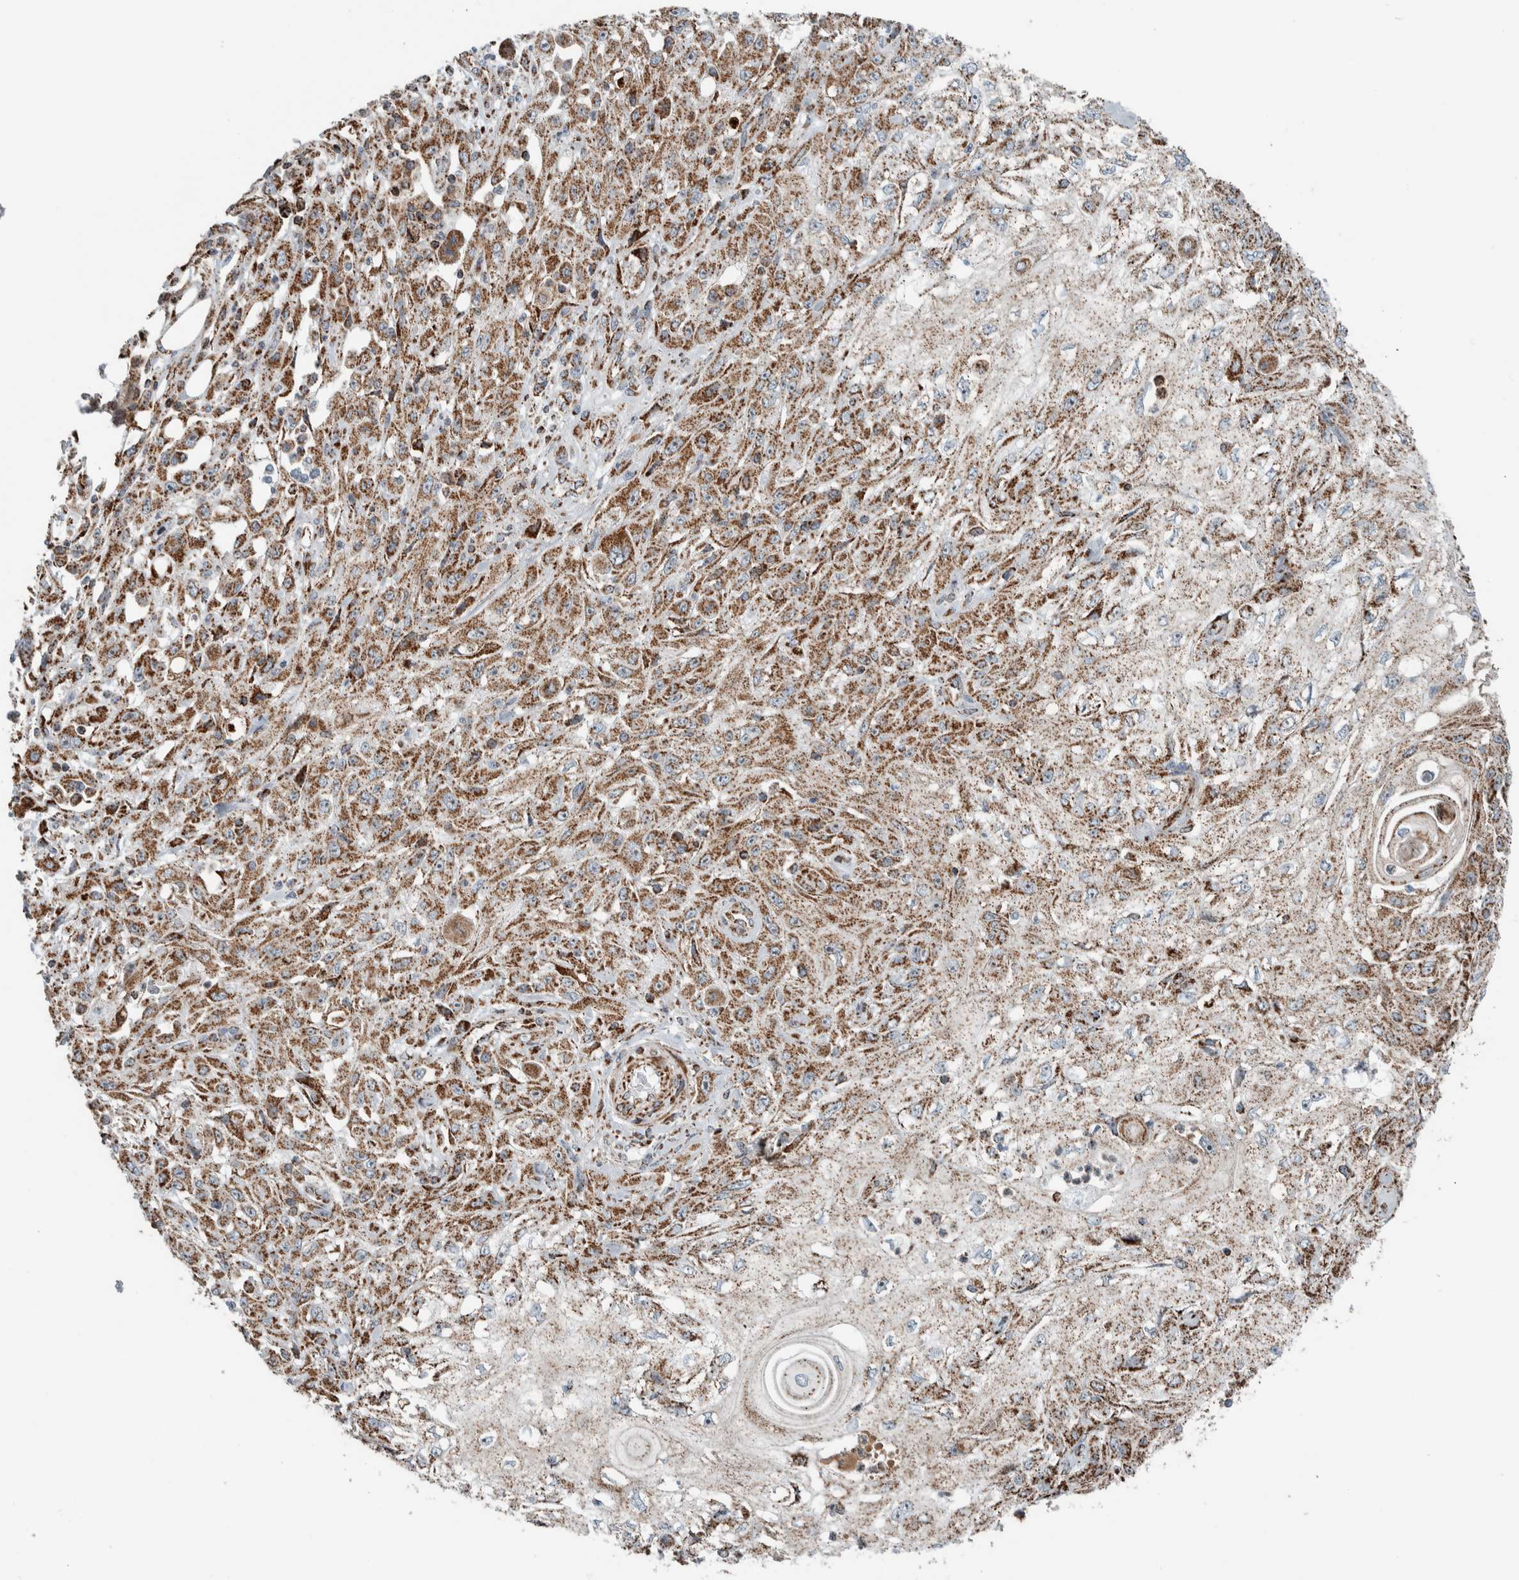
{"staining": {"intensity": "moderate", "quantity": ">75%", "location": "cytoplasmic/membranous"}, "tissue": "skin cancer", "cell_type": "Tumor cells", "image_type": "cancer", "snomed": [{"axis": "morphology", "description": "Squamous cell carcinoma, NOS"}, {"axis": "morphology", "description": "Squamous cell carcinoma, metastatic, NOS"}, {"axis": "topography", "description": "Skin"}, {"axis": "topography", "description": "Lymph node"}], "caption": "Brown immunohistochemical staining in squamous cell carcinoma (skin) displays moderate cytoplasmic/membranous positivity in about >75% of tumor cells. (Brightfield microscopy of DAB IHC at high magnification).", "gene": "CNTROB", "patient": {"sex": "male", "age": 75}}